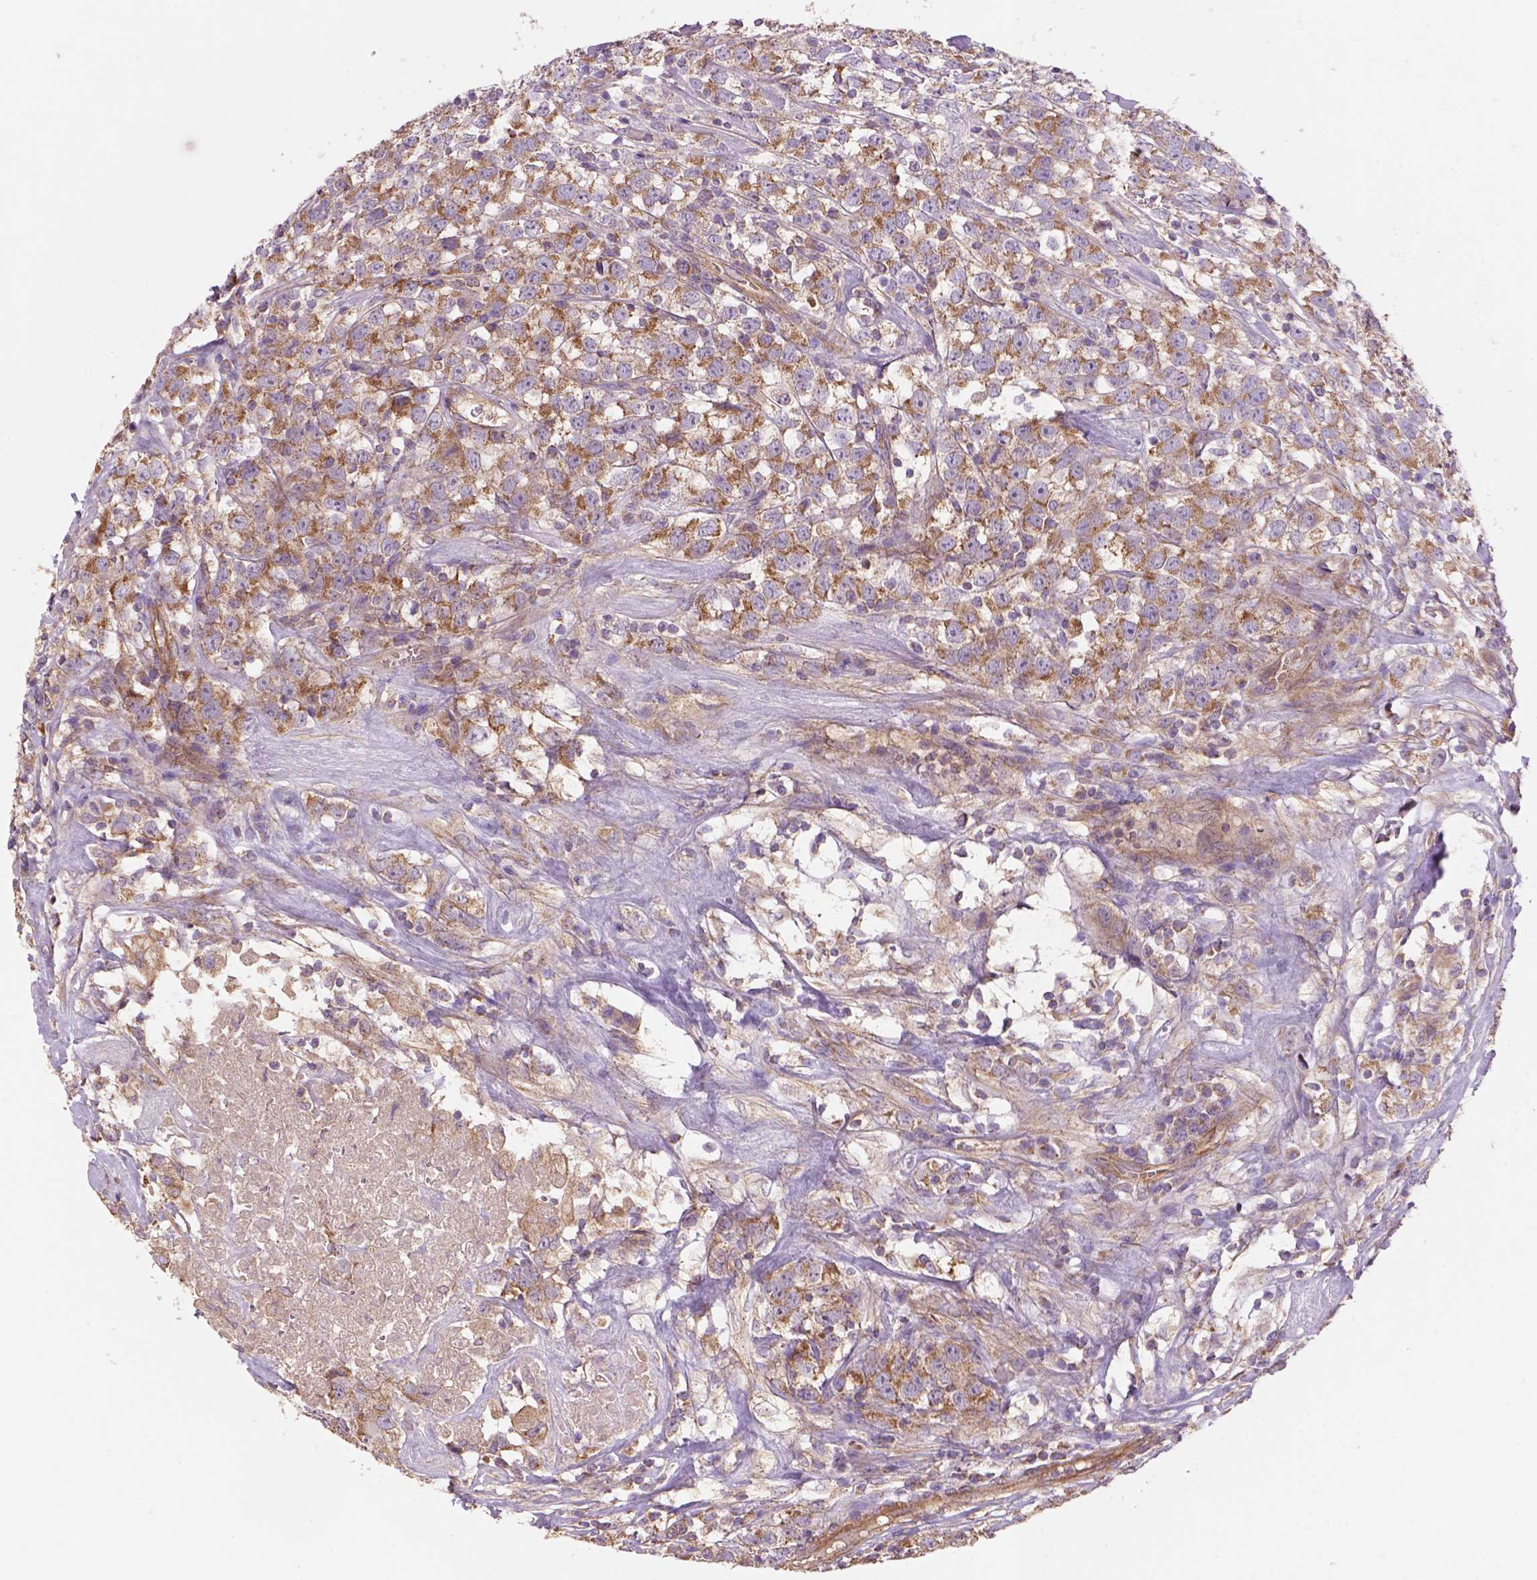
{"staining": {"intensity": "moderate", "quantity": "25%-75%", "location": "cytoplasmic/membranous"}, "tissue": "testis cancer", "cell_type": "Tumor cells", "image_type": "cancer", "snomed": [{"axis": "morphology", "description": "Seminoma, NOS"}, {"axis": "topography", "description": "Testis"}], "caption": "Testis cancer stained with IHC reveals moderate cytoplasmic/membranous positivity in approximately 25%-75% of tumor cells.", "gene": "WARS2", "patient": {"sex": "male", "age": 59}}